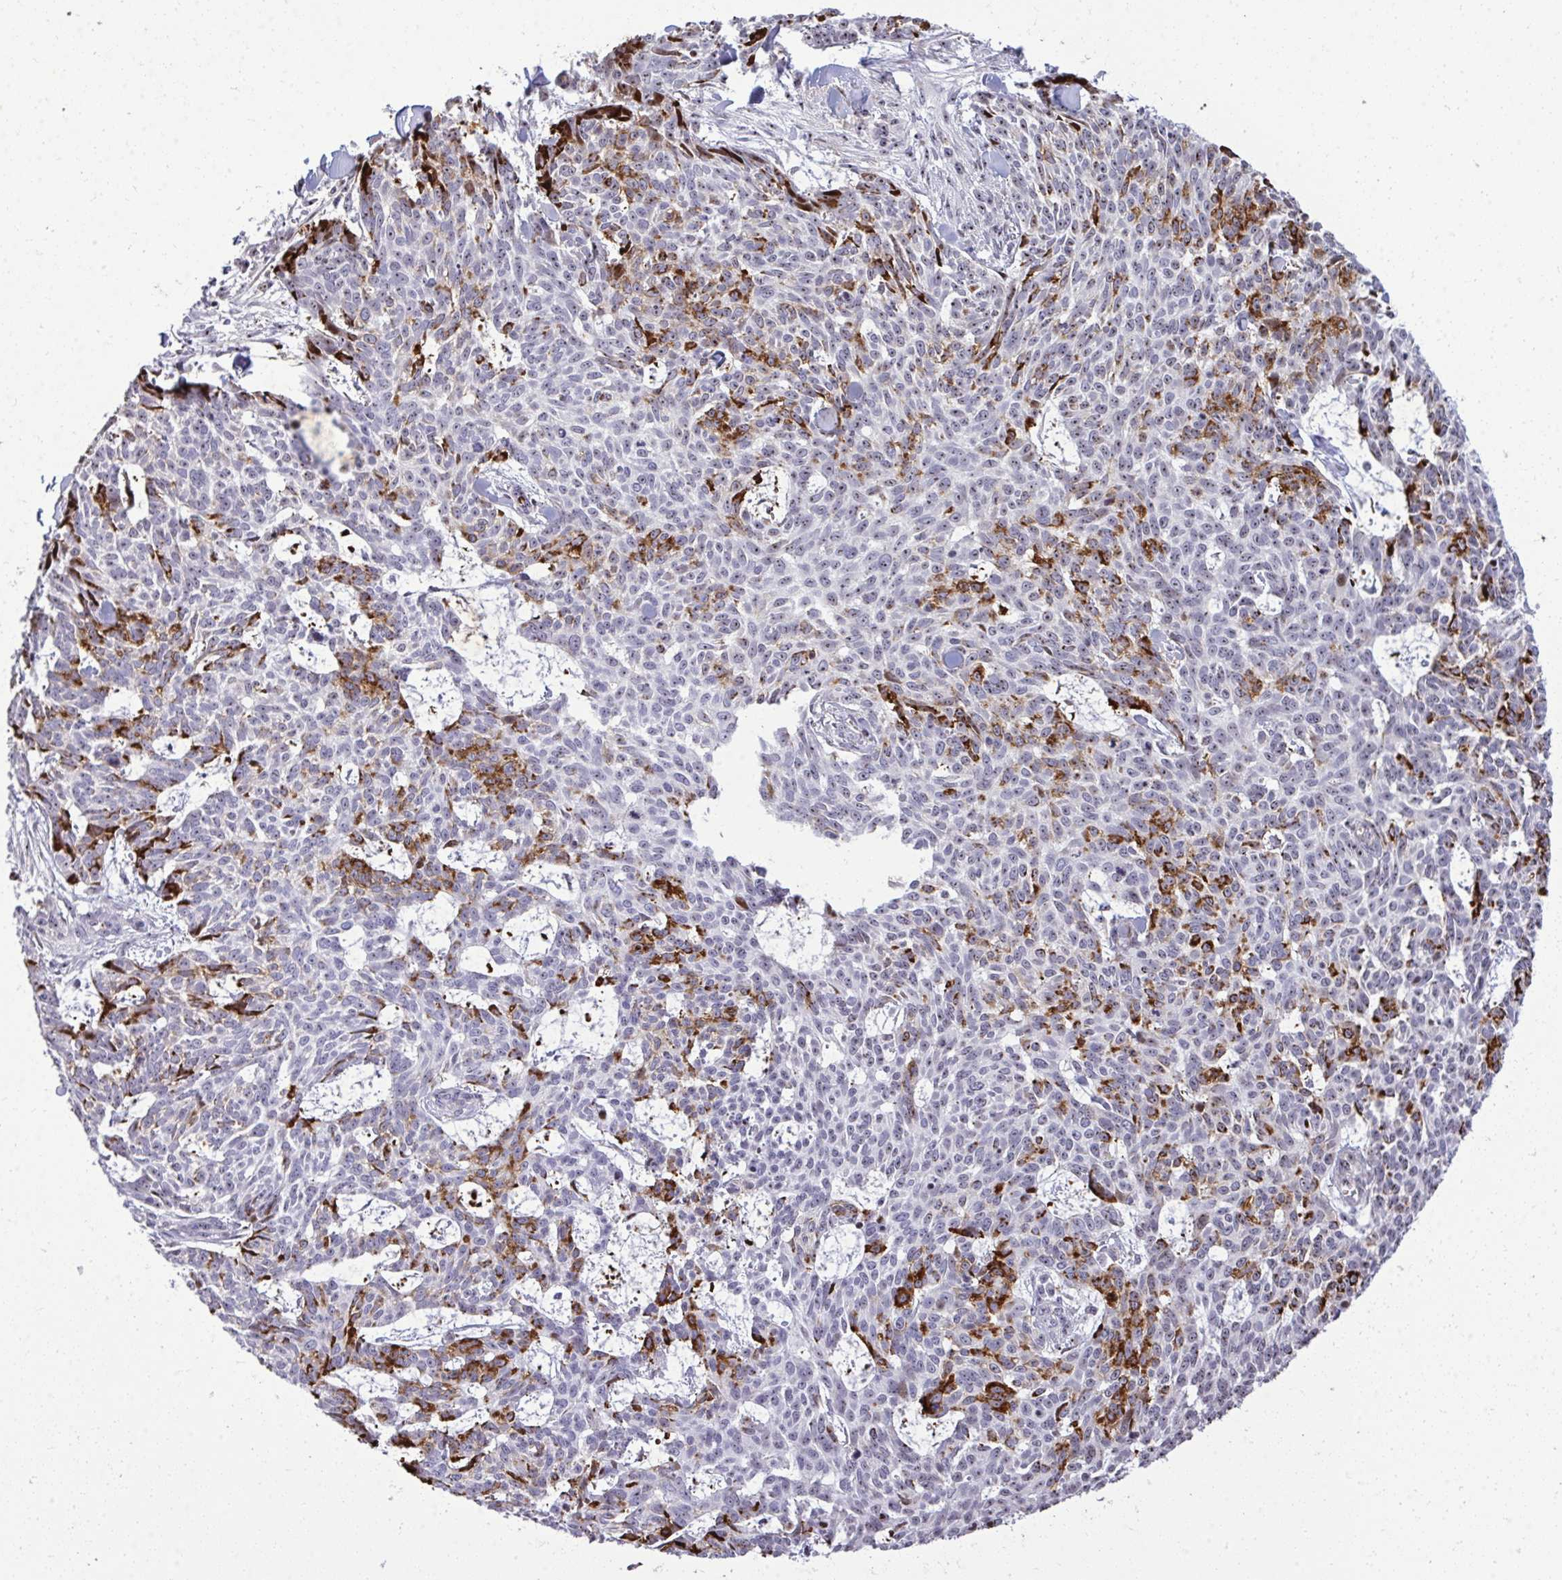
{"staining": {"intensity": "strong", "quantity": "25%-75%", "location": "cytoplasmic/membranous,nuclear"}, "tissue": "skin cancer", "cell_type": "Tumor cells", "image_type": "cancer", "snomed": [{"axis": "morphology", "description": "Basal cell carcinoma"}, {"axis": "topography", "description": "Skin"}], "caption": "Skin basal cell carcinoma stained with a protein marker exhibits strong staining in tumor cells.", "gene": "DLX4", "patient": {"sex": "female", "age": 93}}